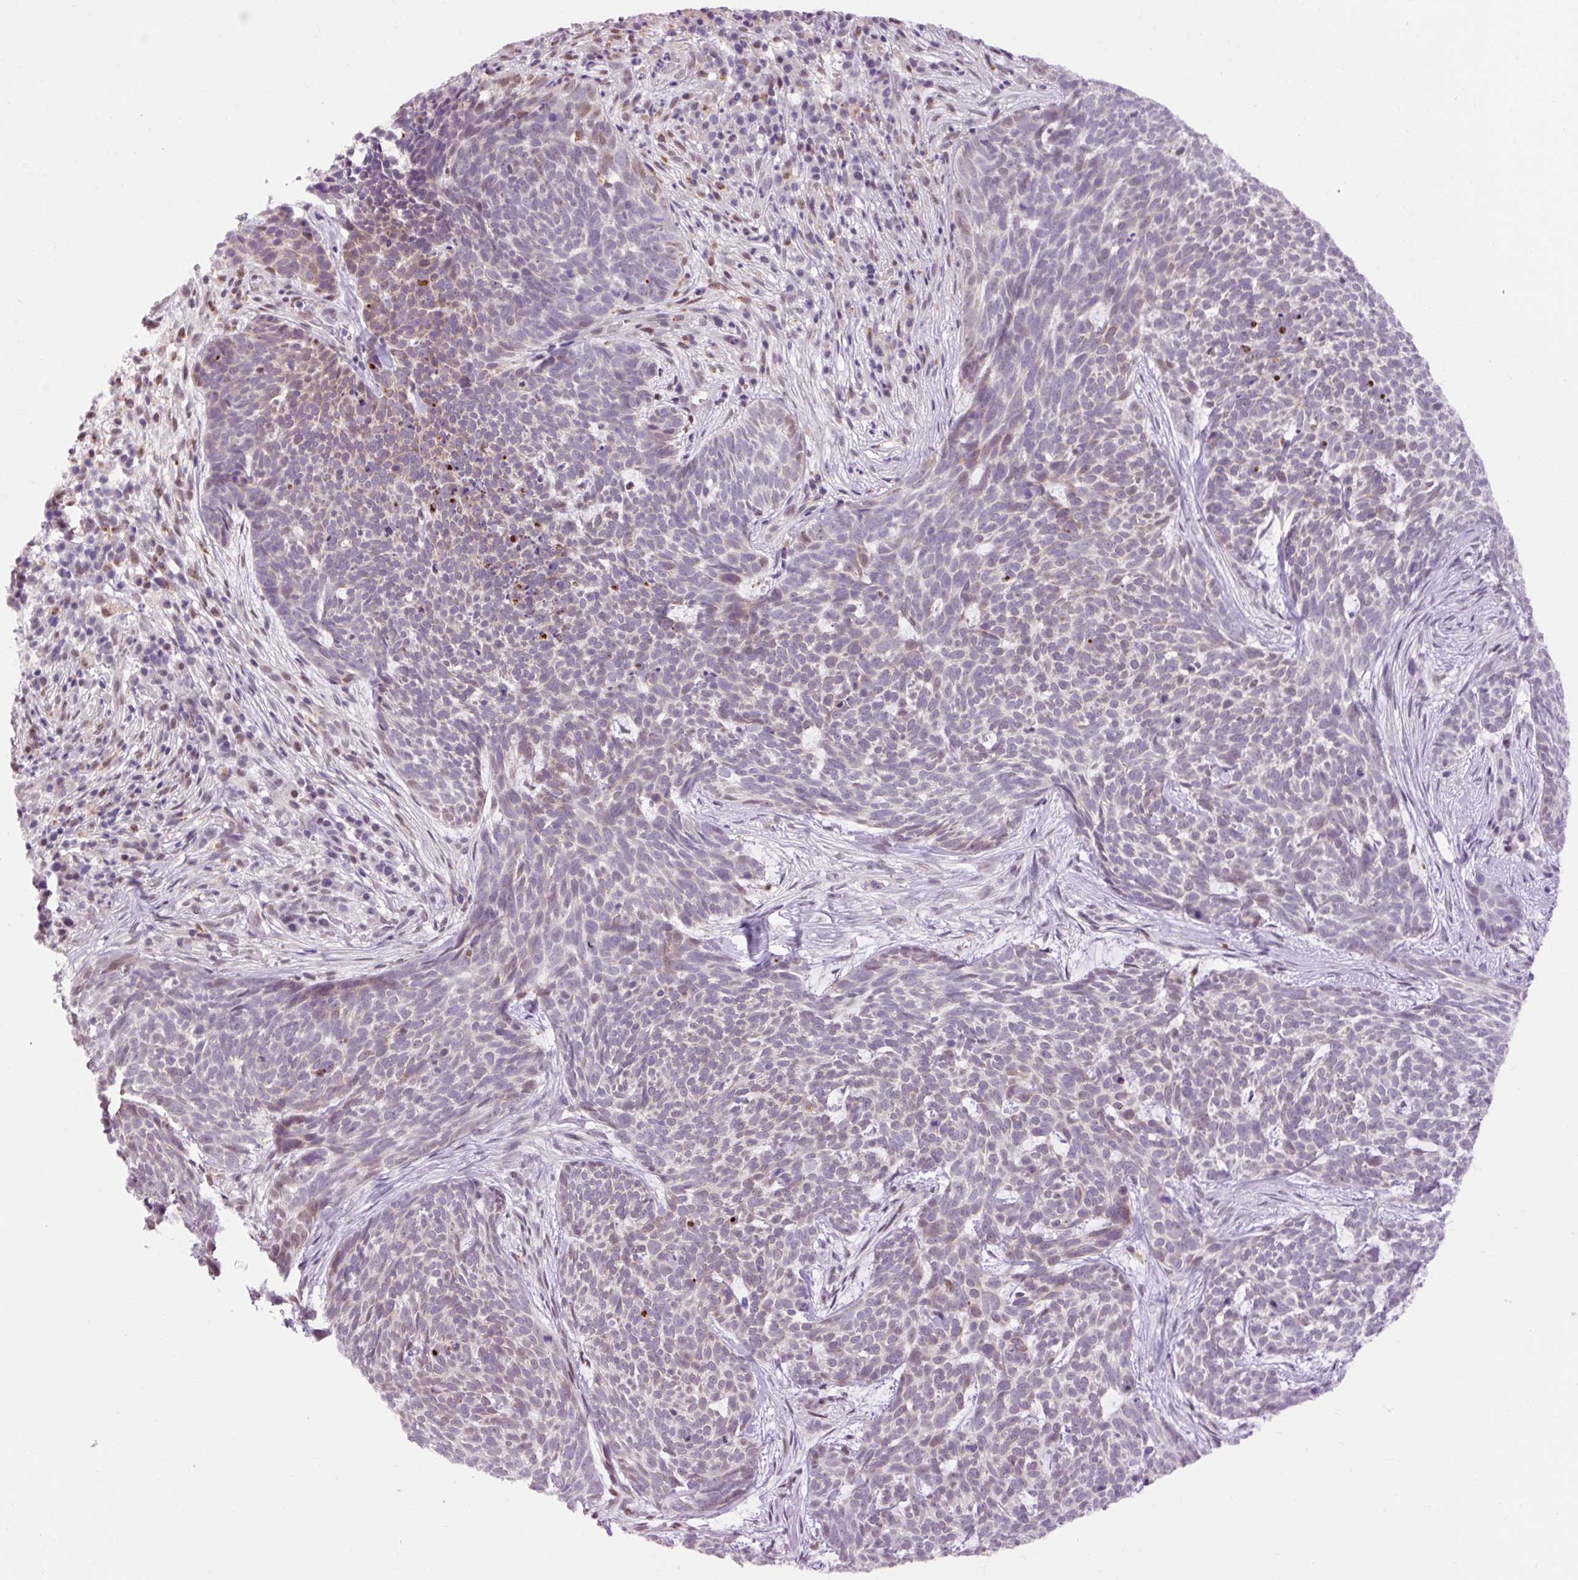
{"staining": {"intensity": "weak", "quantity": "<25%", "location": "nuclear"}, "tissue": "skin cancer", "cell_type": "Tumor cells", "image_type": "cancer", "snomed": [{"axis": "morphology", "description": "Basal cell carcinoma"}, {"axis": "topography", "description": "Skin"}], "caption": "A photomicrograph of skin cancer (basal cell carcinoma) stained for a protein exhibits no brown staining in tumor cells. The staining is performed using DAB brown chromogen with nuclei counter-stained in using hematoxylin.", "gene": "LY86", "patient": {"sex": "female", "age": 93}}